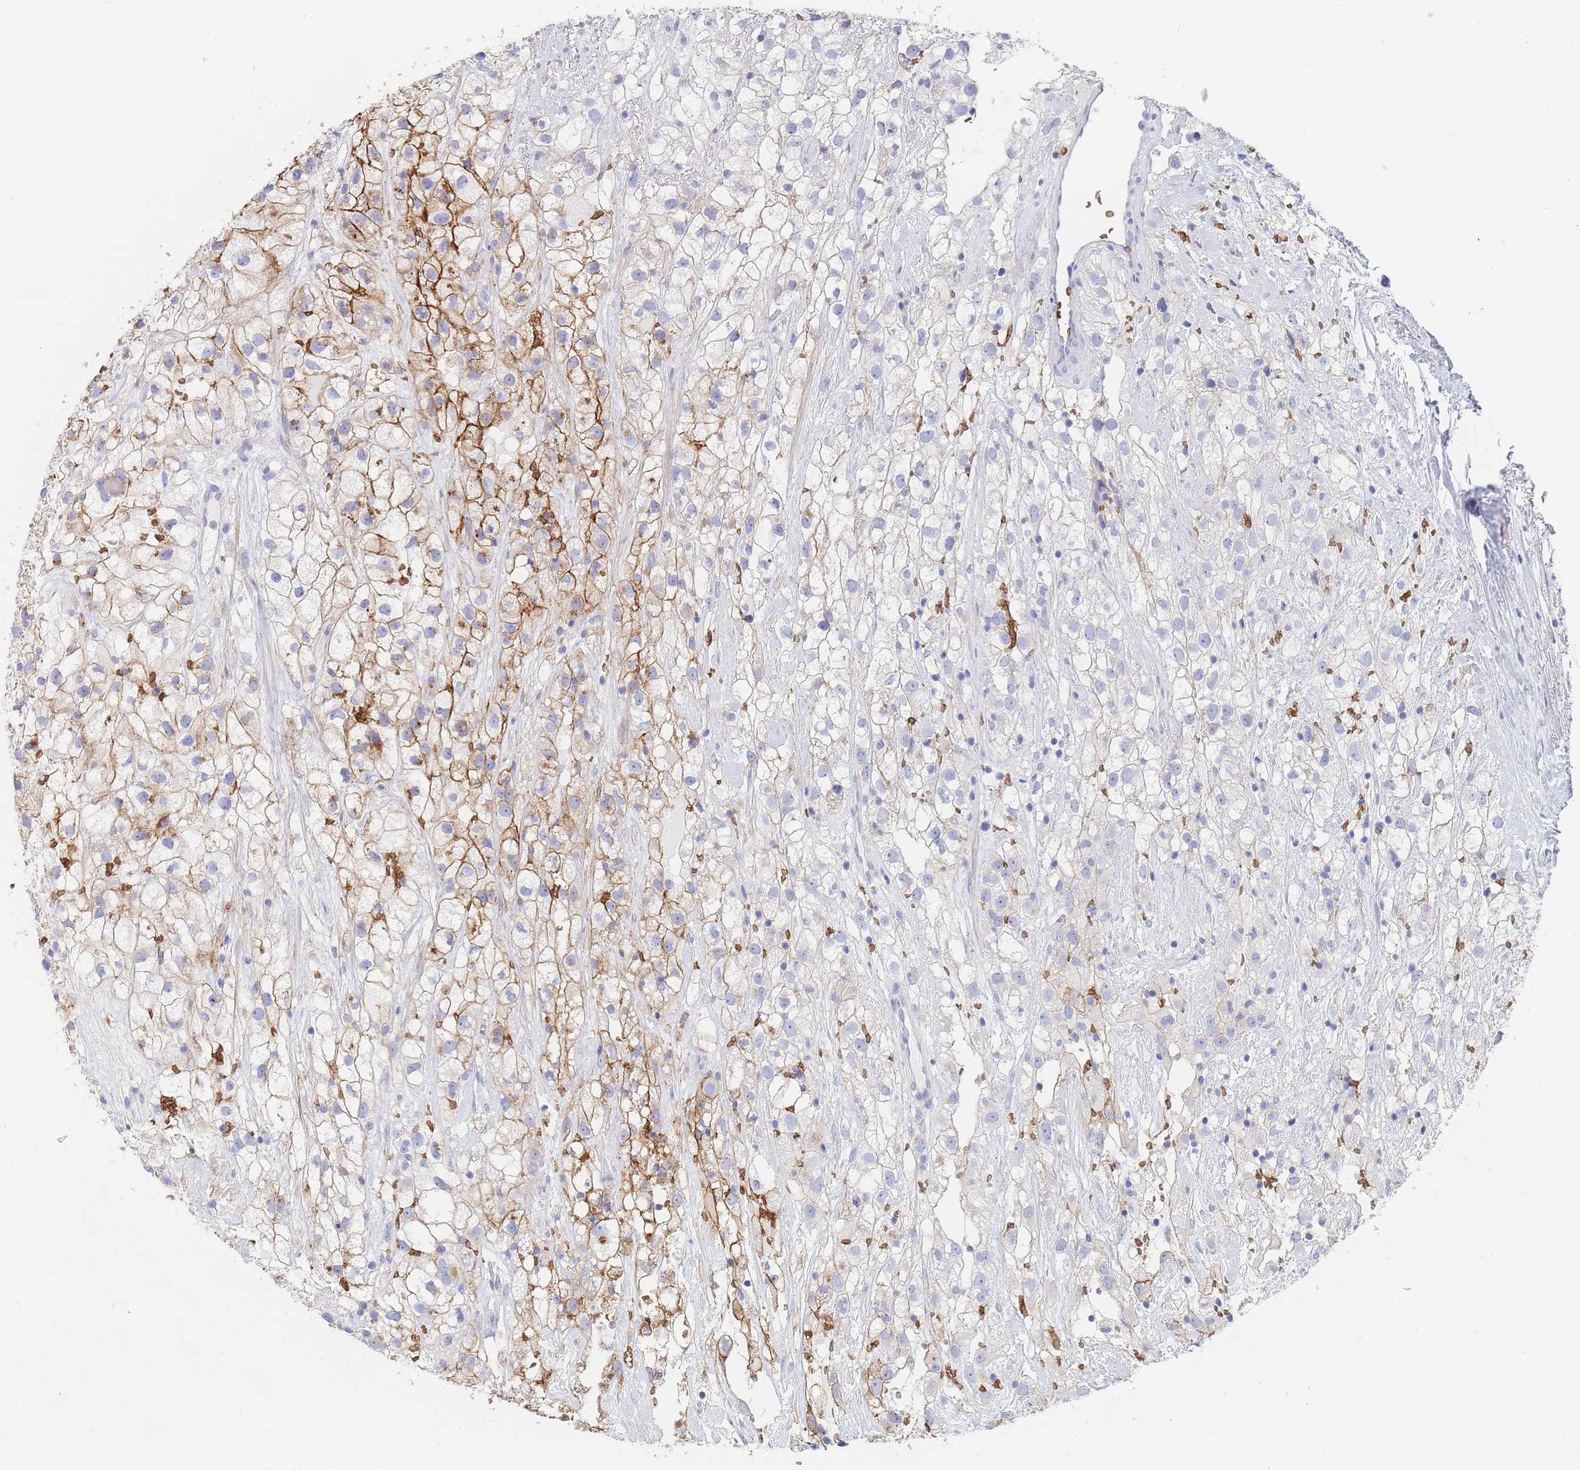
{"staining": {"intensity": "strong", "quantity": "<25%", "location": "cytoplasmic/membranous"}, "tissue": "renal cancer", "cell_type": "Tumor cells", "image_type": "cancer", "snomed": [{"axis": "morphology", "description": "Adenocarcinoma, NOS"}, {"axis": "topography", "description": "Kidney"}], "caption": "This image exhibits IHC staining of adenocarcinoma (renal), with medium strong cytoplasmic/membranous positivity in about <25% of tumor cells.", "gene": "SLC2A1", "patient": {"sex": "male", "age": 59}}